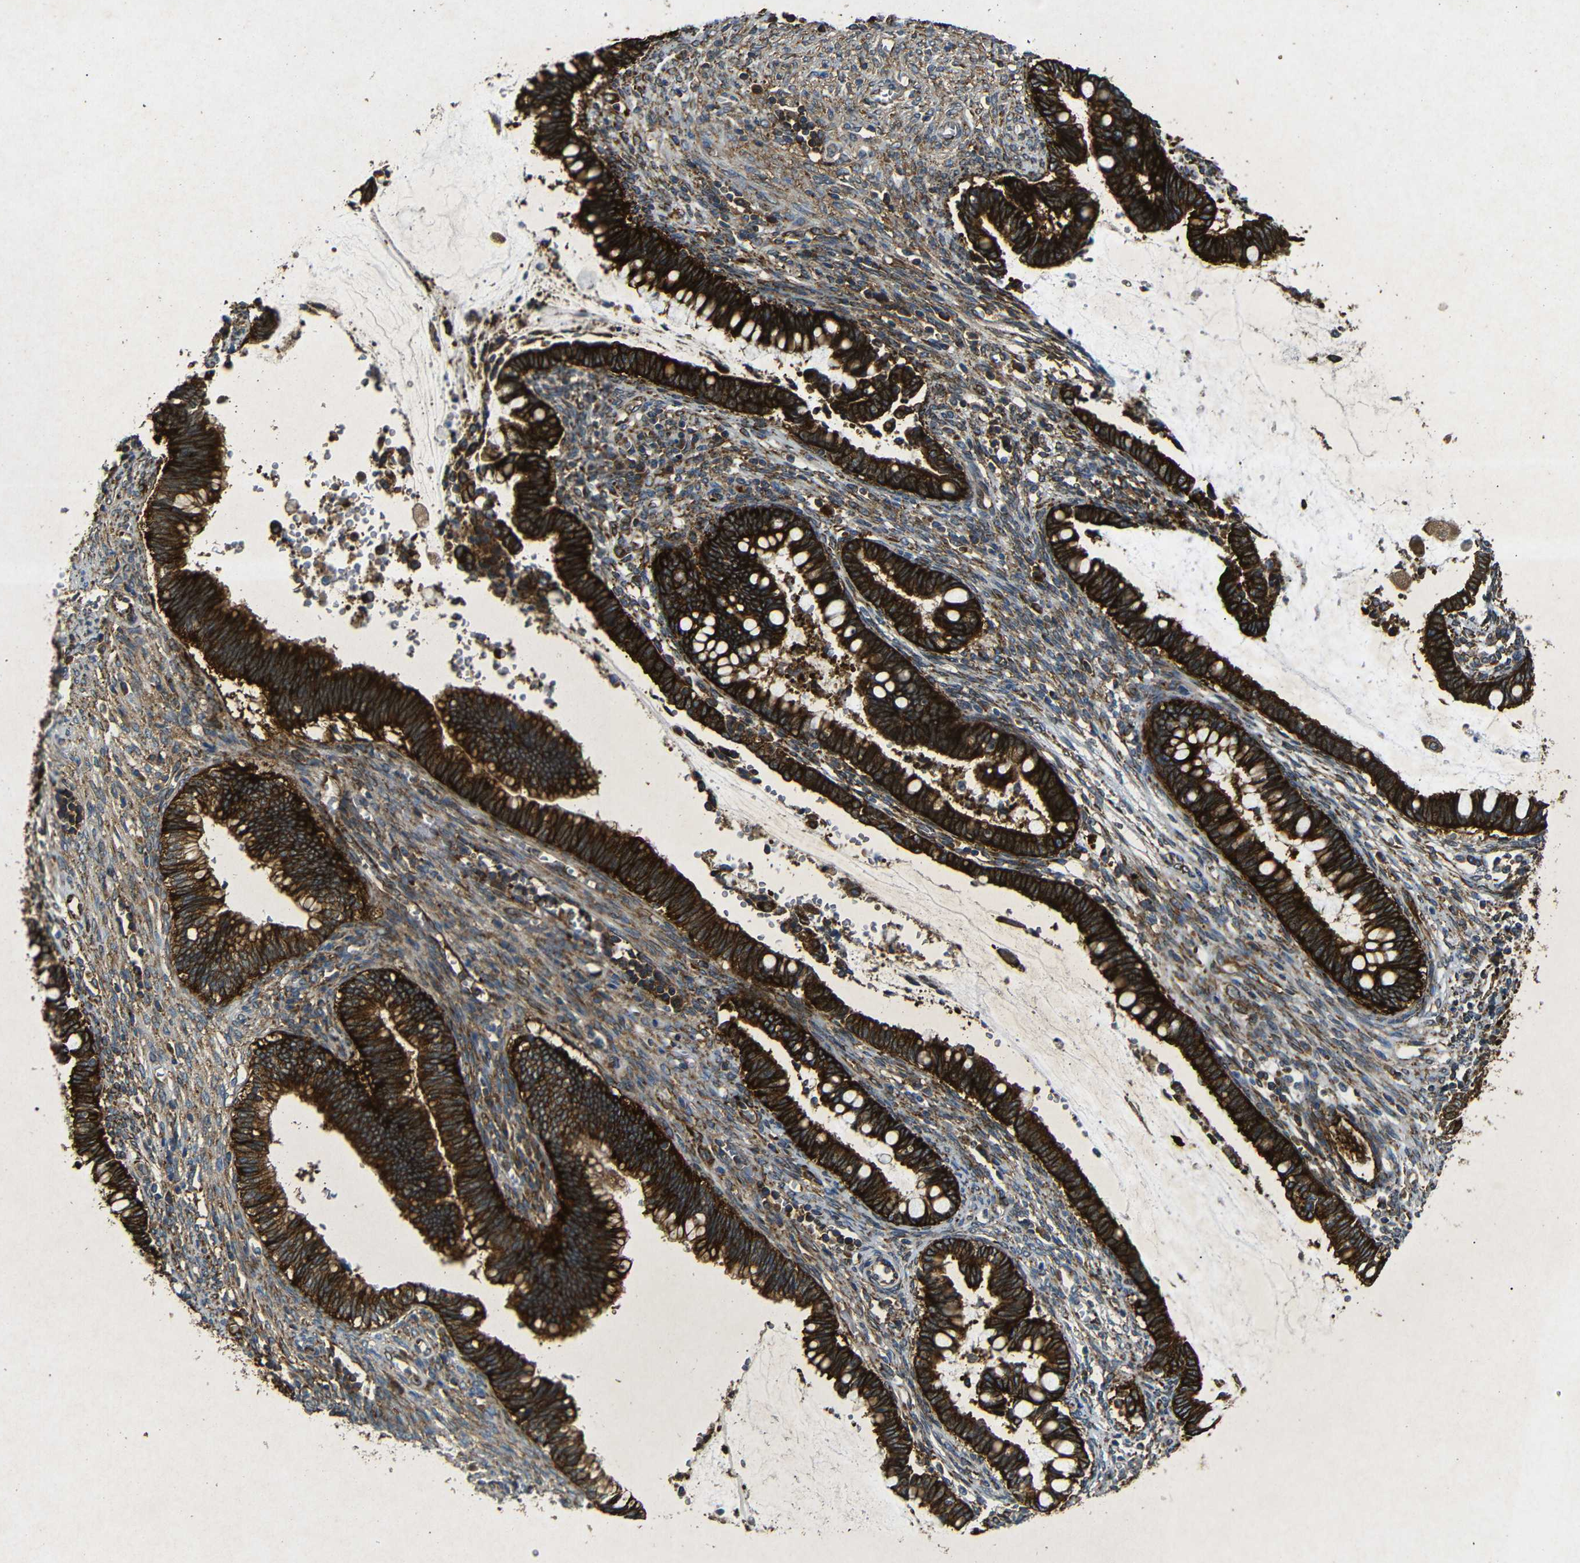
{"staining": {"intensity": "strong", "quantity": ">75%", "location": "cytoplasmic/membranous"}, "tissue": "cervical cancer", "cell_type": "Tumor cells", "image_type": "cancer", "snomed": [{"axis": "morphology", "description": "Adenocarcinoma, NOS"}, {"axis": "topography", "description": "Cervix"}], "caption": "Strong cytoplasmic/membranous protein staining is seen in about >75% of tumor cells in cervical cancer.", "gene": "BTF3", "patient": {"sex": "female", "age": 44}}